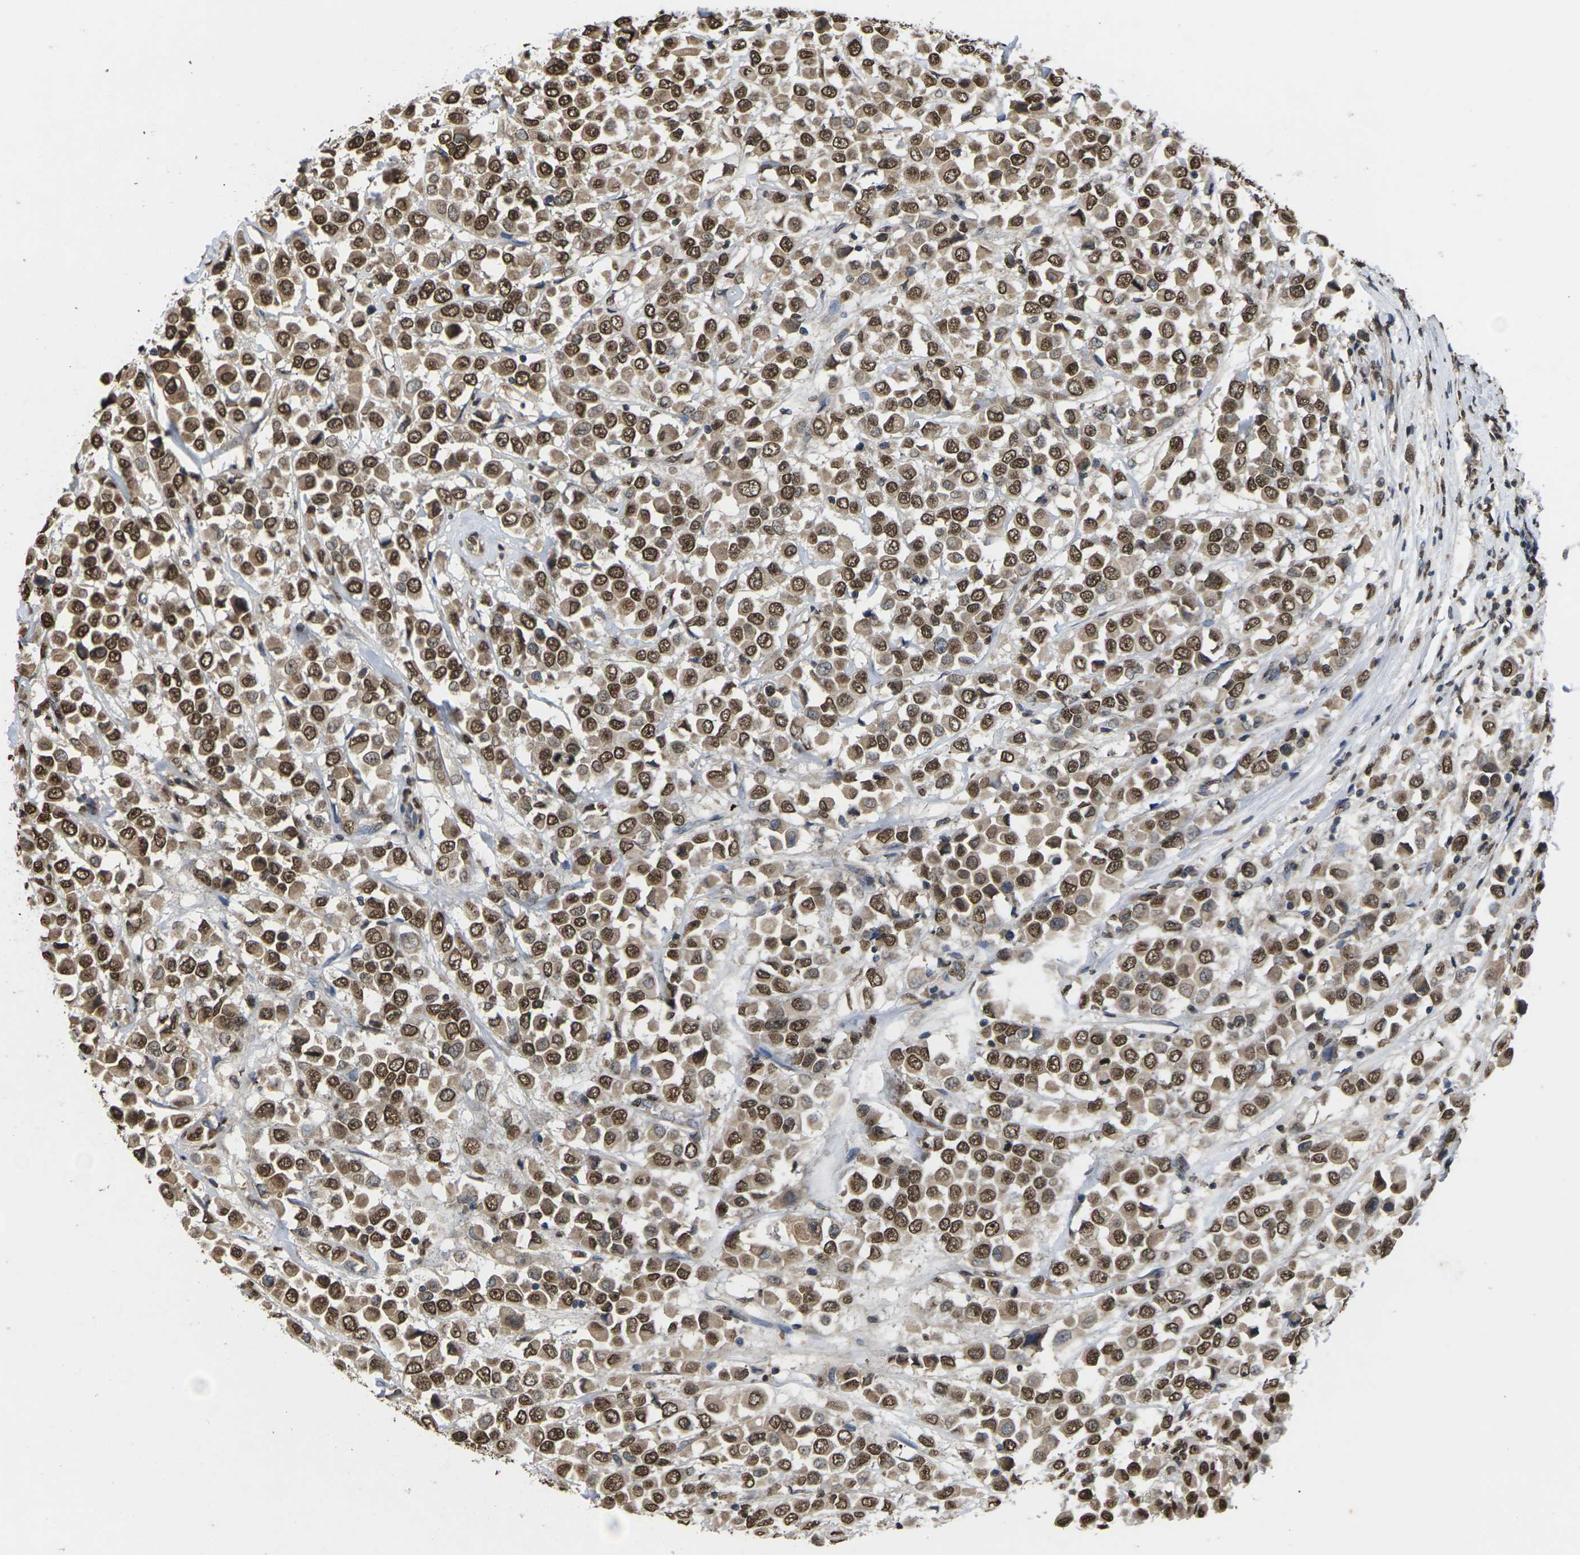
{"staining": {"intensity": "strong", "quantity": ">75%", "location": "nuclear"}, "tissue": "breast cancer", "cell_type": "Tumor cells", "image_type": "cancer", "snomed": [{"axis": "morphology", "description": "Duct carcinoma"}, {"axis": "topography", "description": "Breast"}], "caption": "Immunohistochemical staining of intraductal carcinoma (breast) displays high levels of strong nuclear staining in approximately >75% of tumor cells.", "gene": "EMSY", "patient": {"sex": "female", "age": 61}}